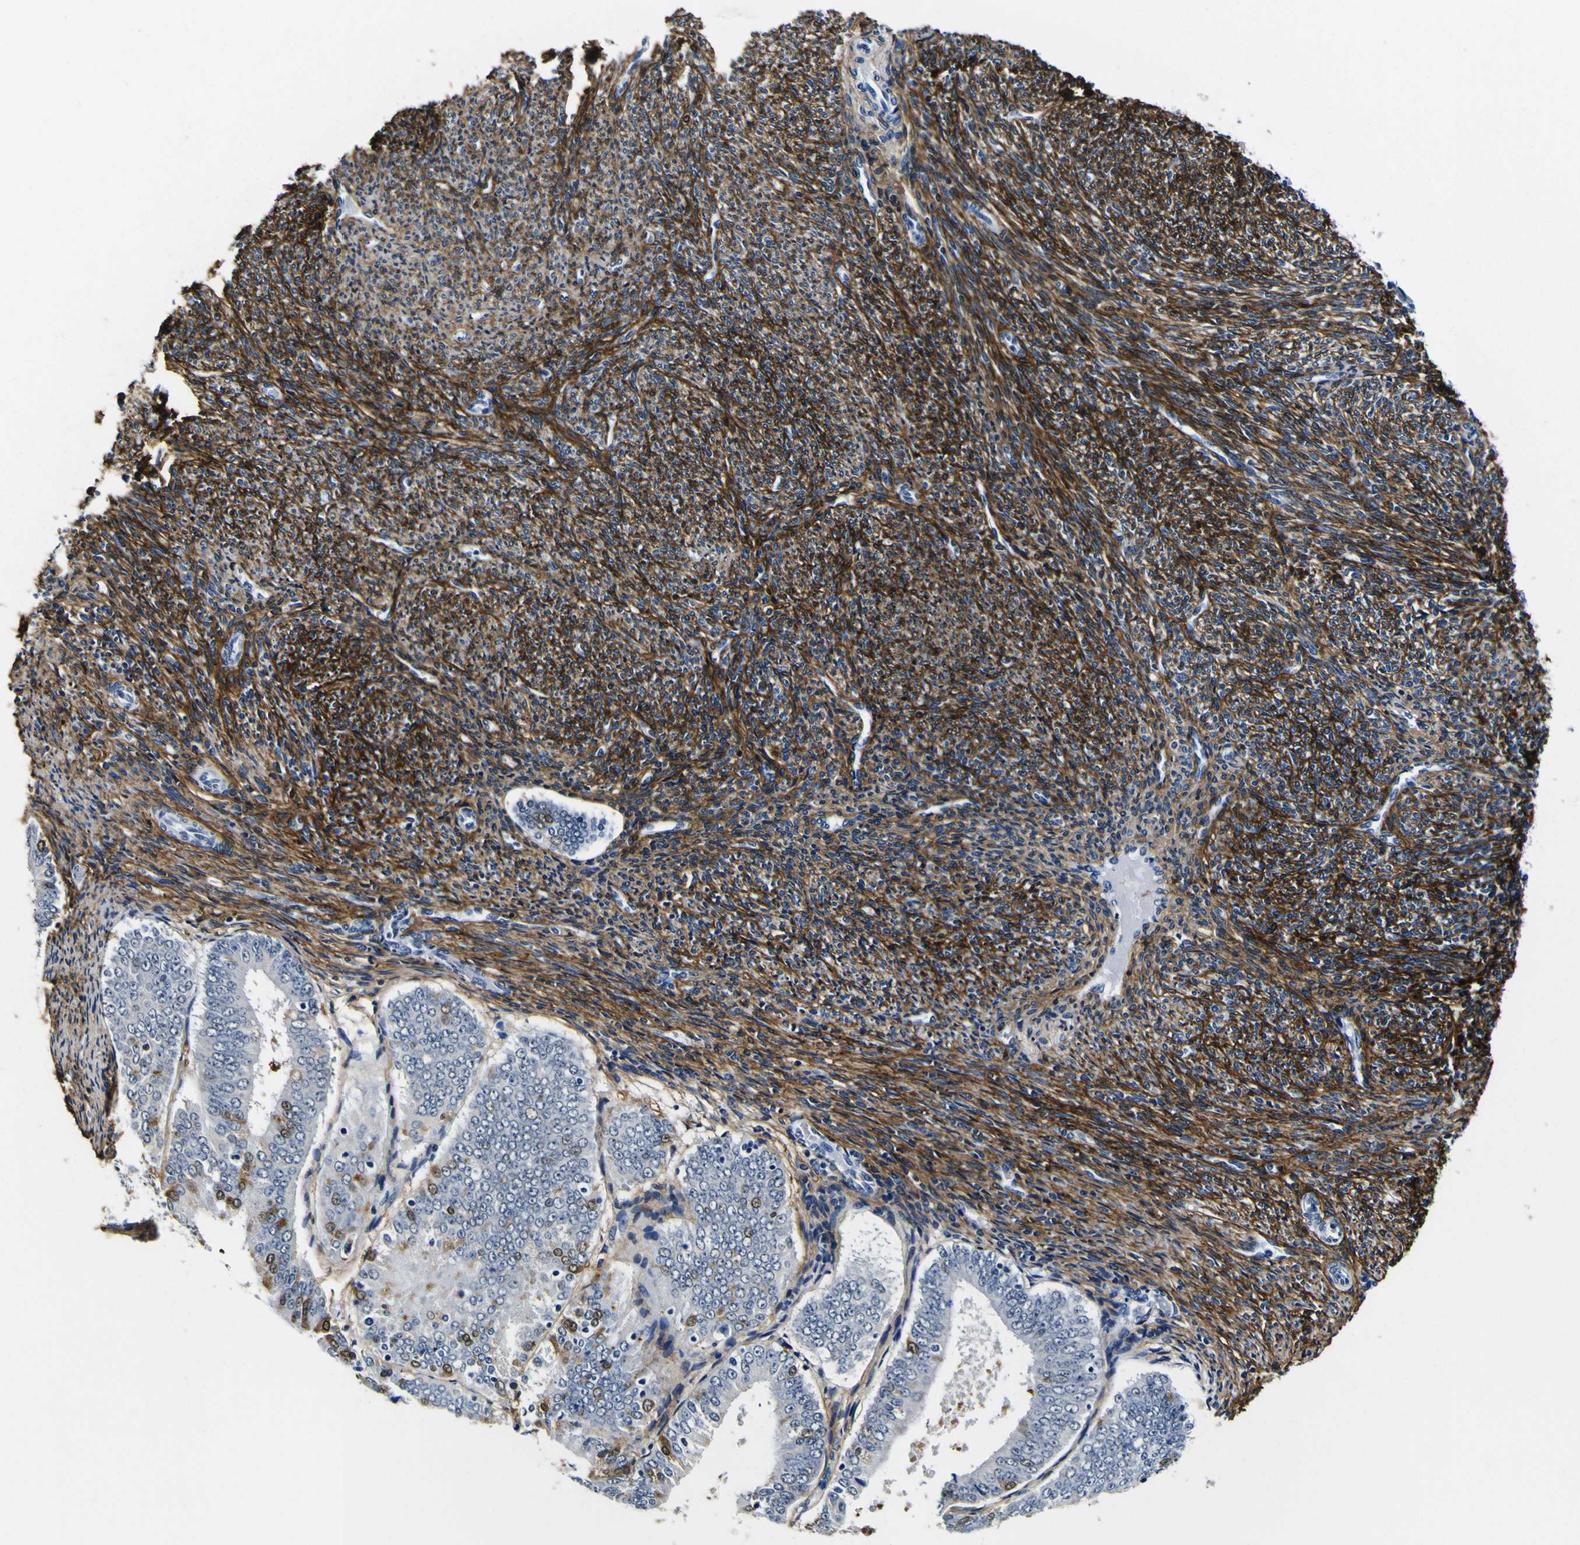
{"staining": {"intensity": "moderate", "quantity": "<25%", "location": "nuclear"}, "tissue": "endometrial cancer", "cell_type": "Tumor cells", "image_type": "cancer", "snomed": [{"axis": "morphology", "description": "Adenocarcinoma, NOS"}, {"axis": "topography", "description": "Endometrium"}], "caption": "Moderate nuclear protein staining is appreciated in about <25% of tumor cells in endometrial cancer (adenocarcinoma).", "gene": "POSTN", "patient": {"sex": "female", "age": 63}}